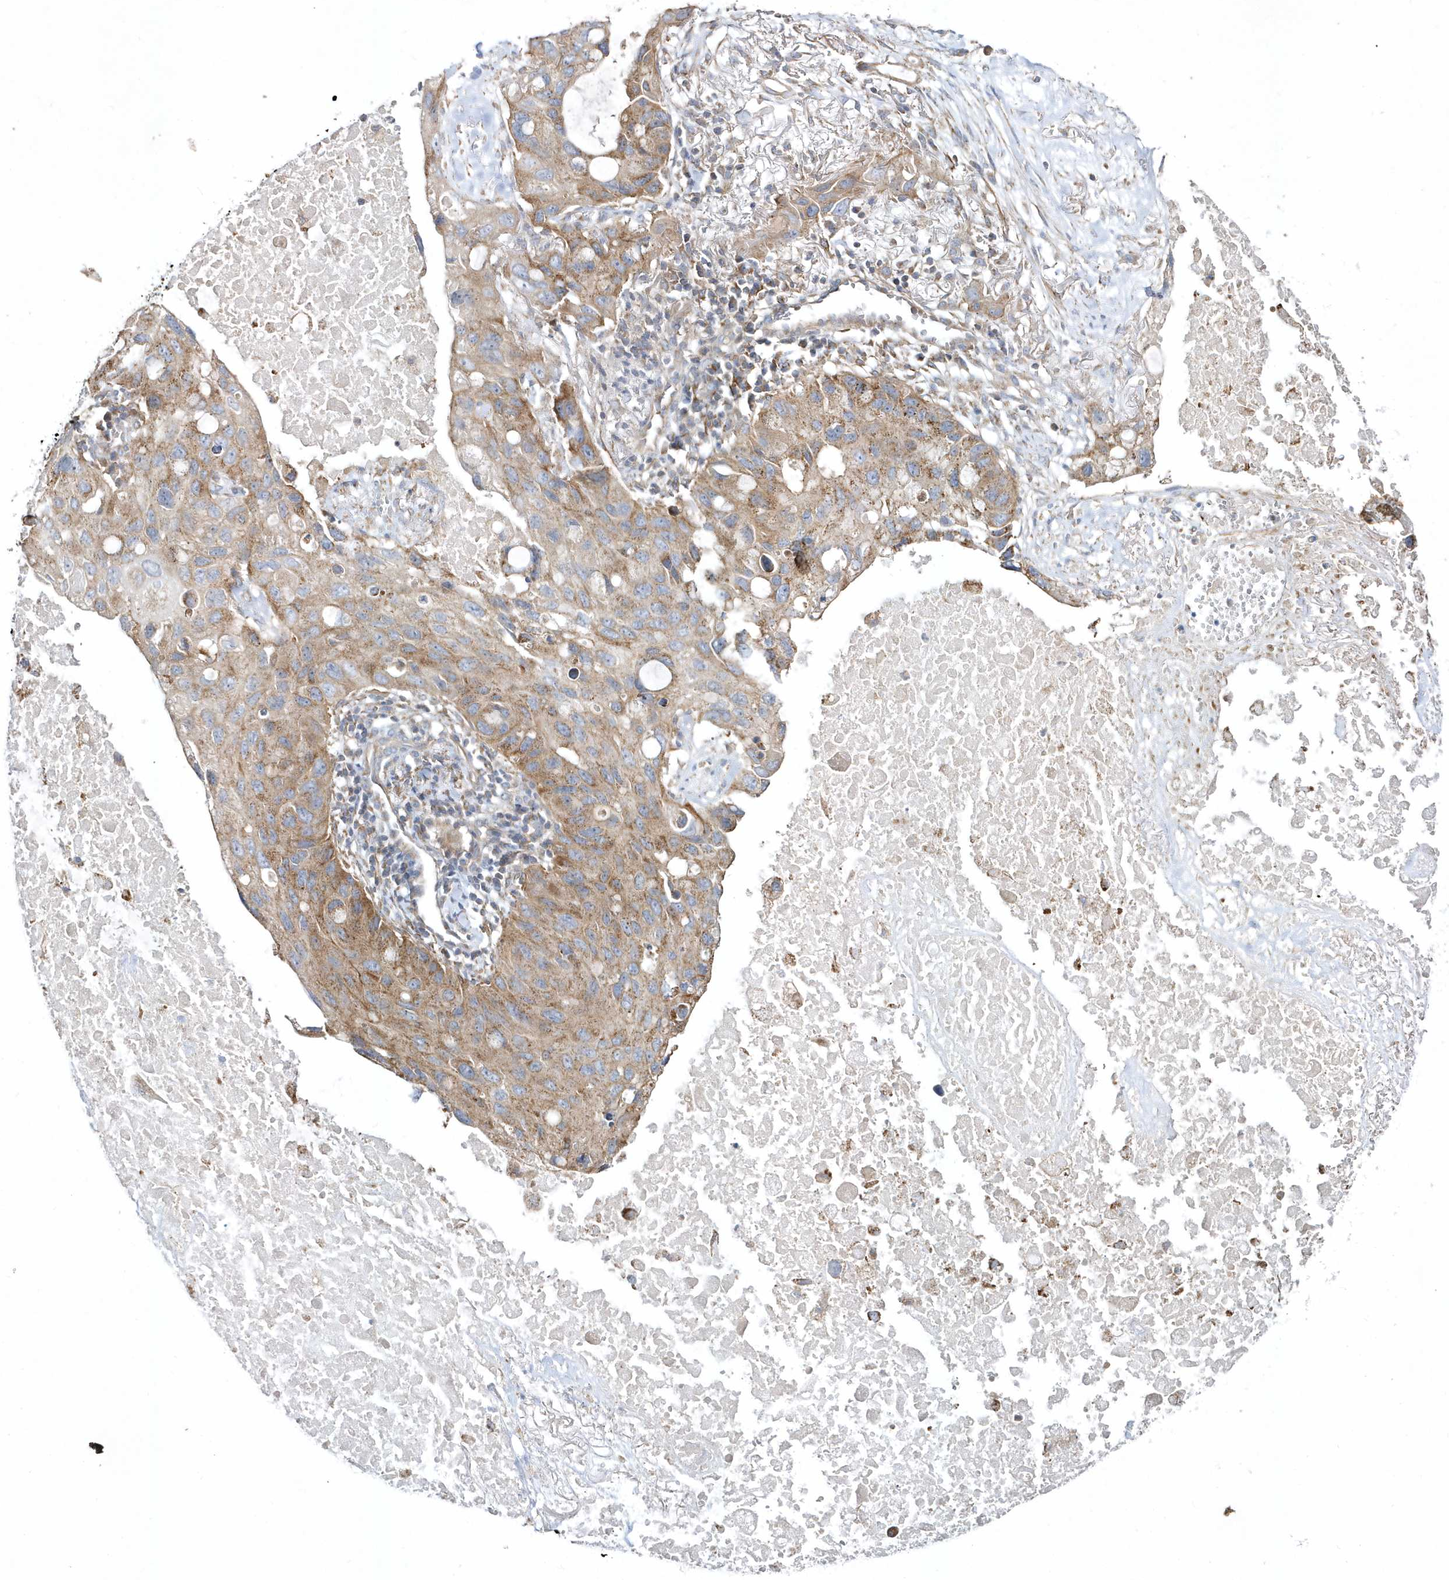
{"staining": {"intensity": "moderate", "quantity": "25%-75%", "location": "cytoplasmic/membranous"}, "tissue": "lung cancer", "cell_type": "Tumor cells", "image_type": "cancer", "snomed": [{"axis": "morphology", "description": "Squamous cell carcinoma, NOS"}, {"axis": "topography", "description": "Lung"}], "caption": "Lung squamous cell carcinoma stained with a brown dye exhibits moderate cytoplasmic/membranous positive positivity in about 25%-75% of tumor cells.", "gene": "LEXM", "patient": {"sex": "female", "age": 73}}